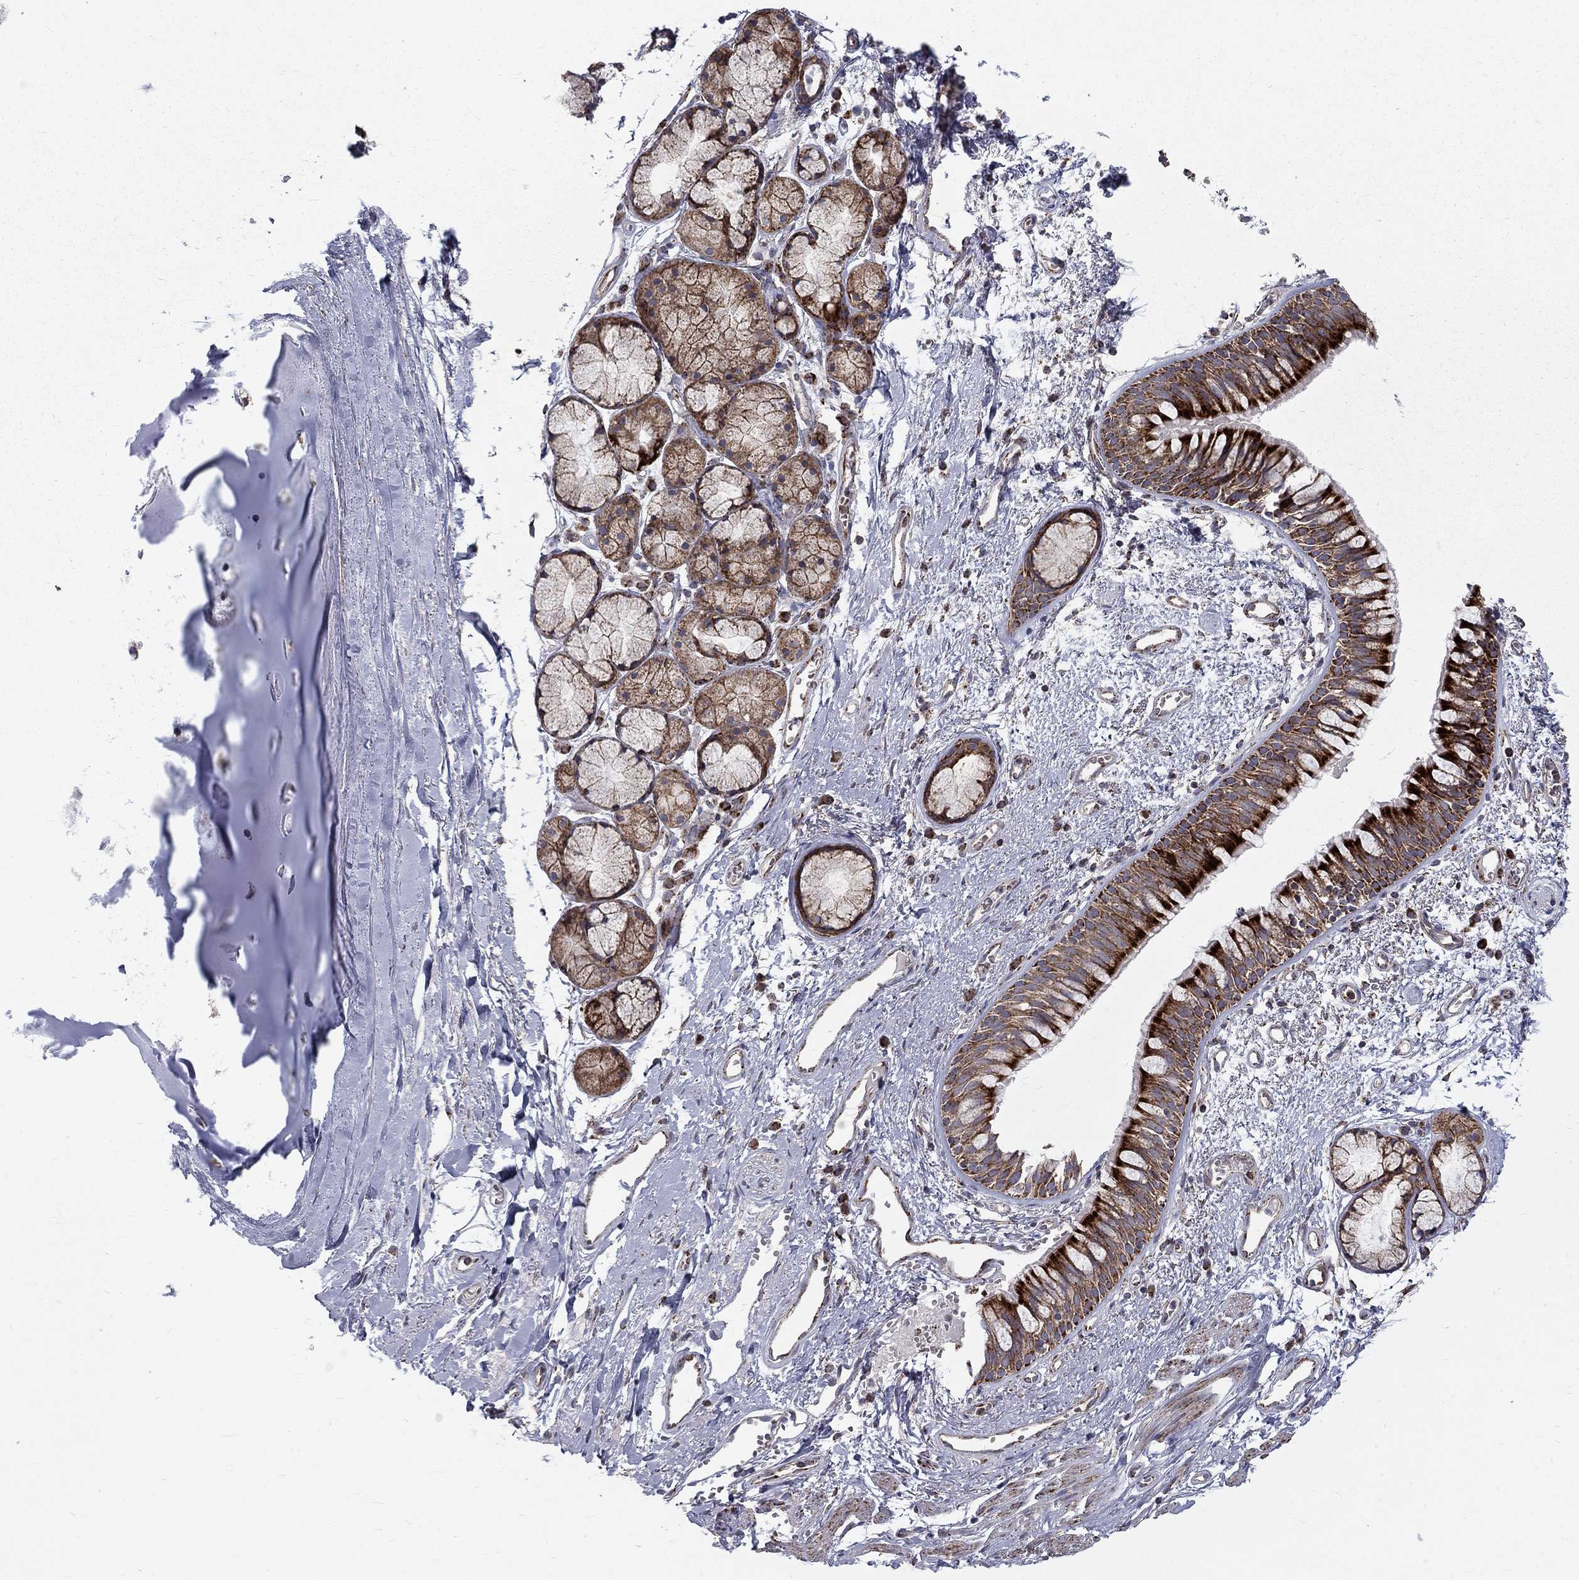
{"staining": {"intensity": "strong", "quantity": "25%-75%", "location": "cytoplasmic/membranous"}, "tissue": "bronchus", "cell_type": "Respiratory epithelial cells", "image_type": "normal", "snomed": [{"axis": "morphology", "description": "Normal tissue, NOS"}, {"axis": "topography", "description": "Cartilage tissue"}, {"axis": "topography", "description": "Bronchus"}], "caption": "Unremarkable bronchus shows strong cytoplasmic/membranous expression in about 25%-75% of respiratory epithelial cells.", "gene": "ALDH1B1", "patient": {"sex": "male", "age": 66}}